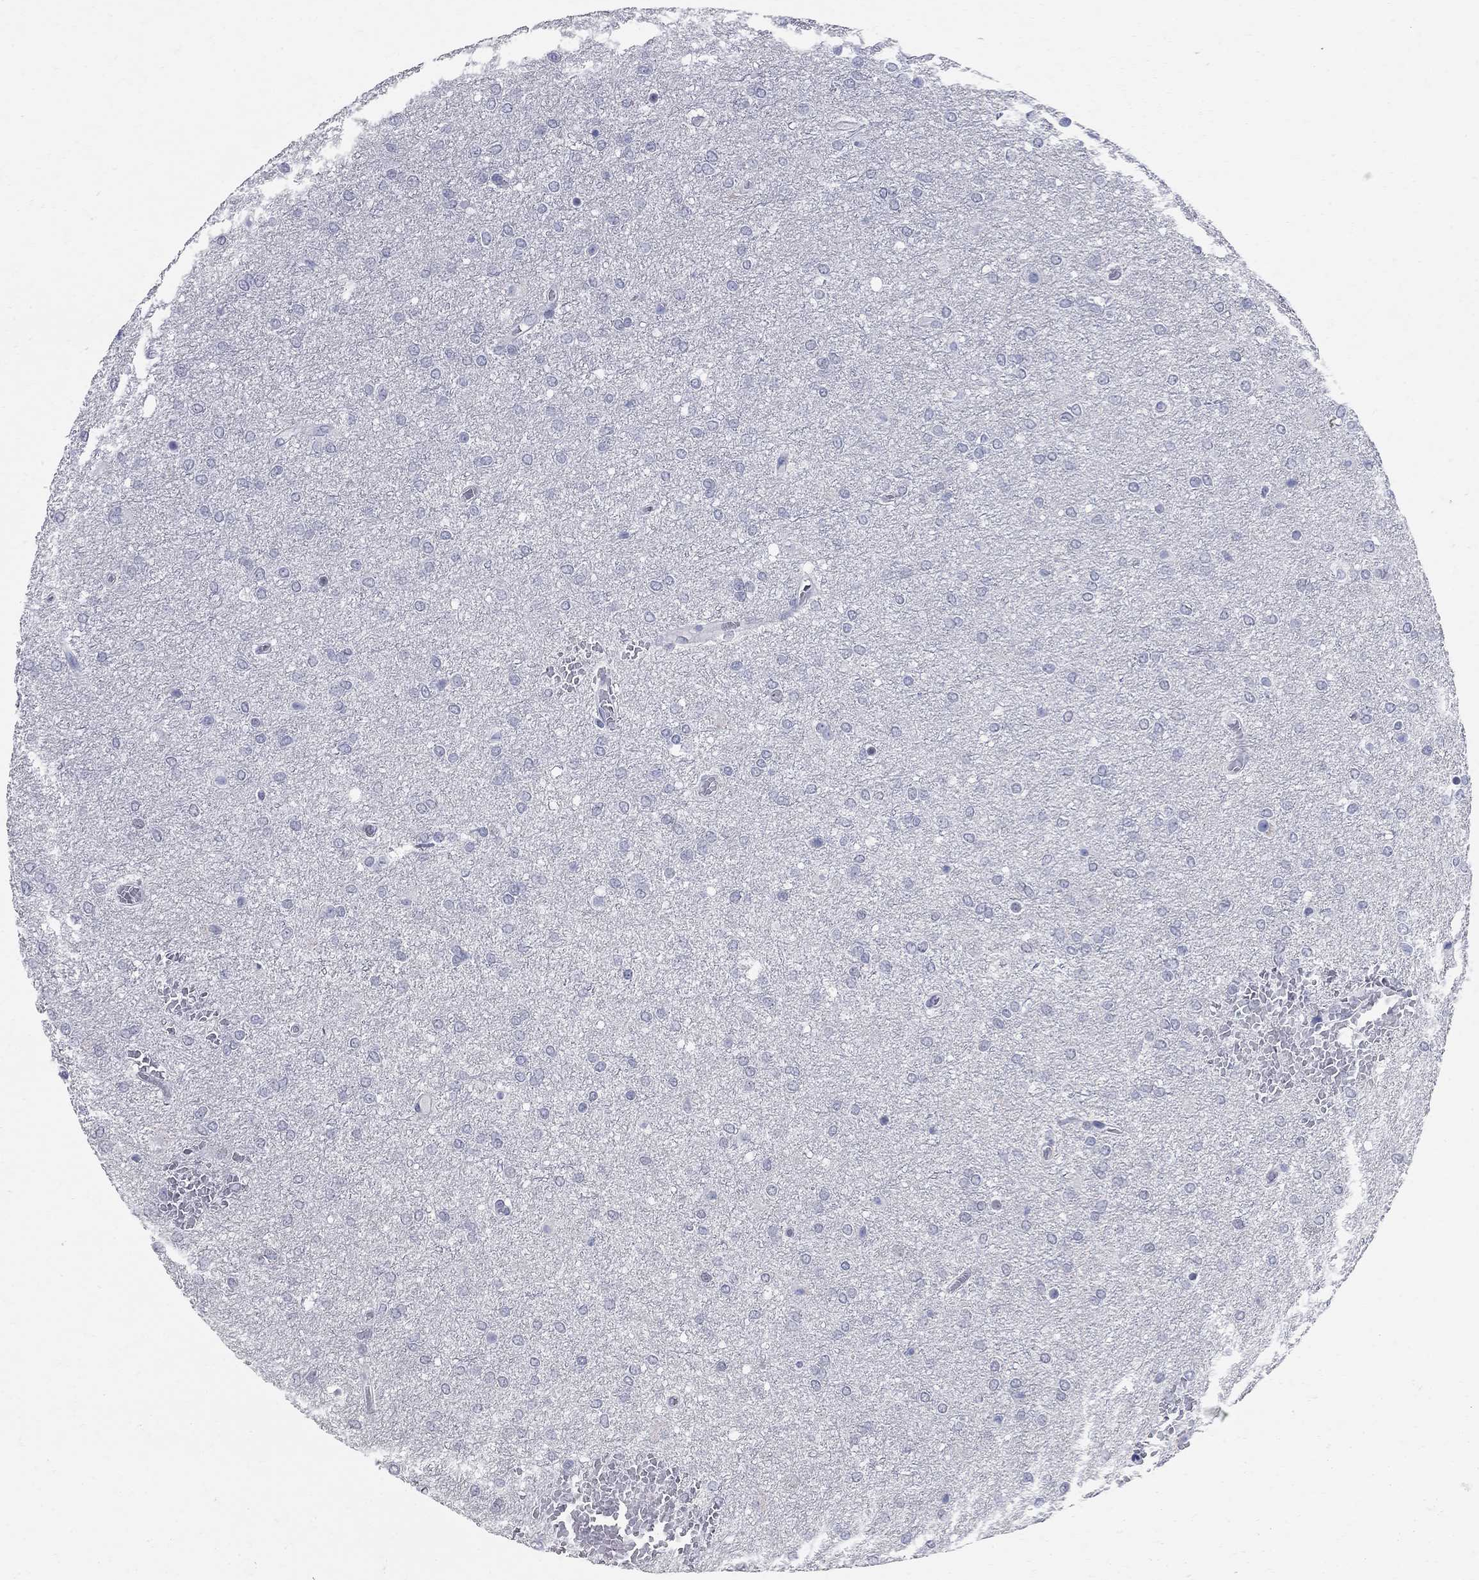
{"staining": {"intensity": "negative", "quantity": "none", "location": "none"}, "tissue": "glioma", "cell_type": "Tumor cells", "image_type": "cancer", "snomed": [{"axis": "morphology", "description": "Glioma, malignant, High grade"}, {"axis": "topography", "description": "Brain"}], "caption": "The photomicrograph exhibits no significant positivity in tumor cells of malignant high-grade glioma.", "gene": "BPIFB1", "patient": {"sex": "female", "age": 61}}